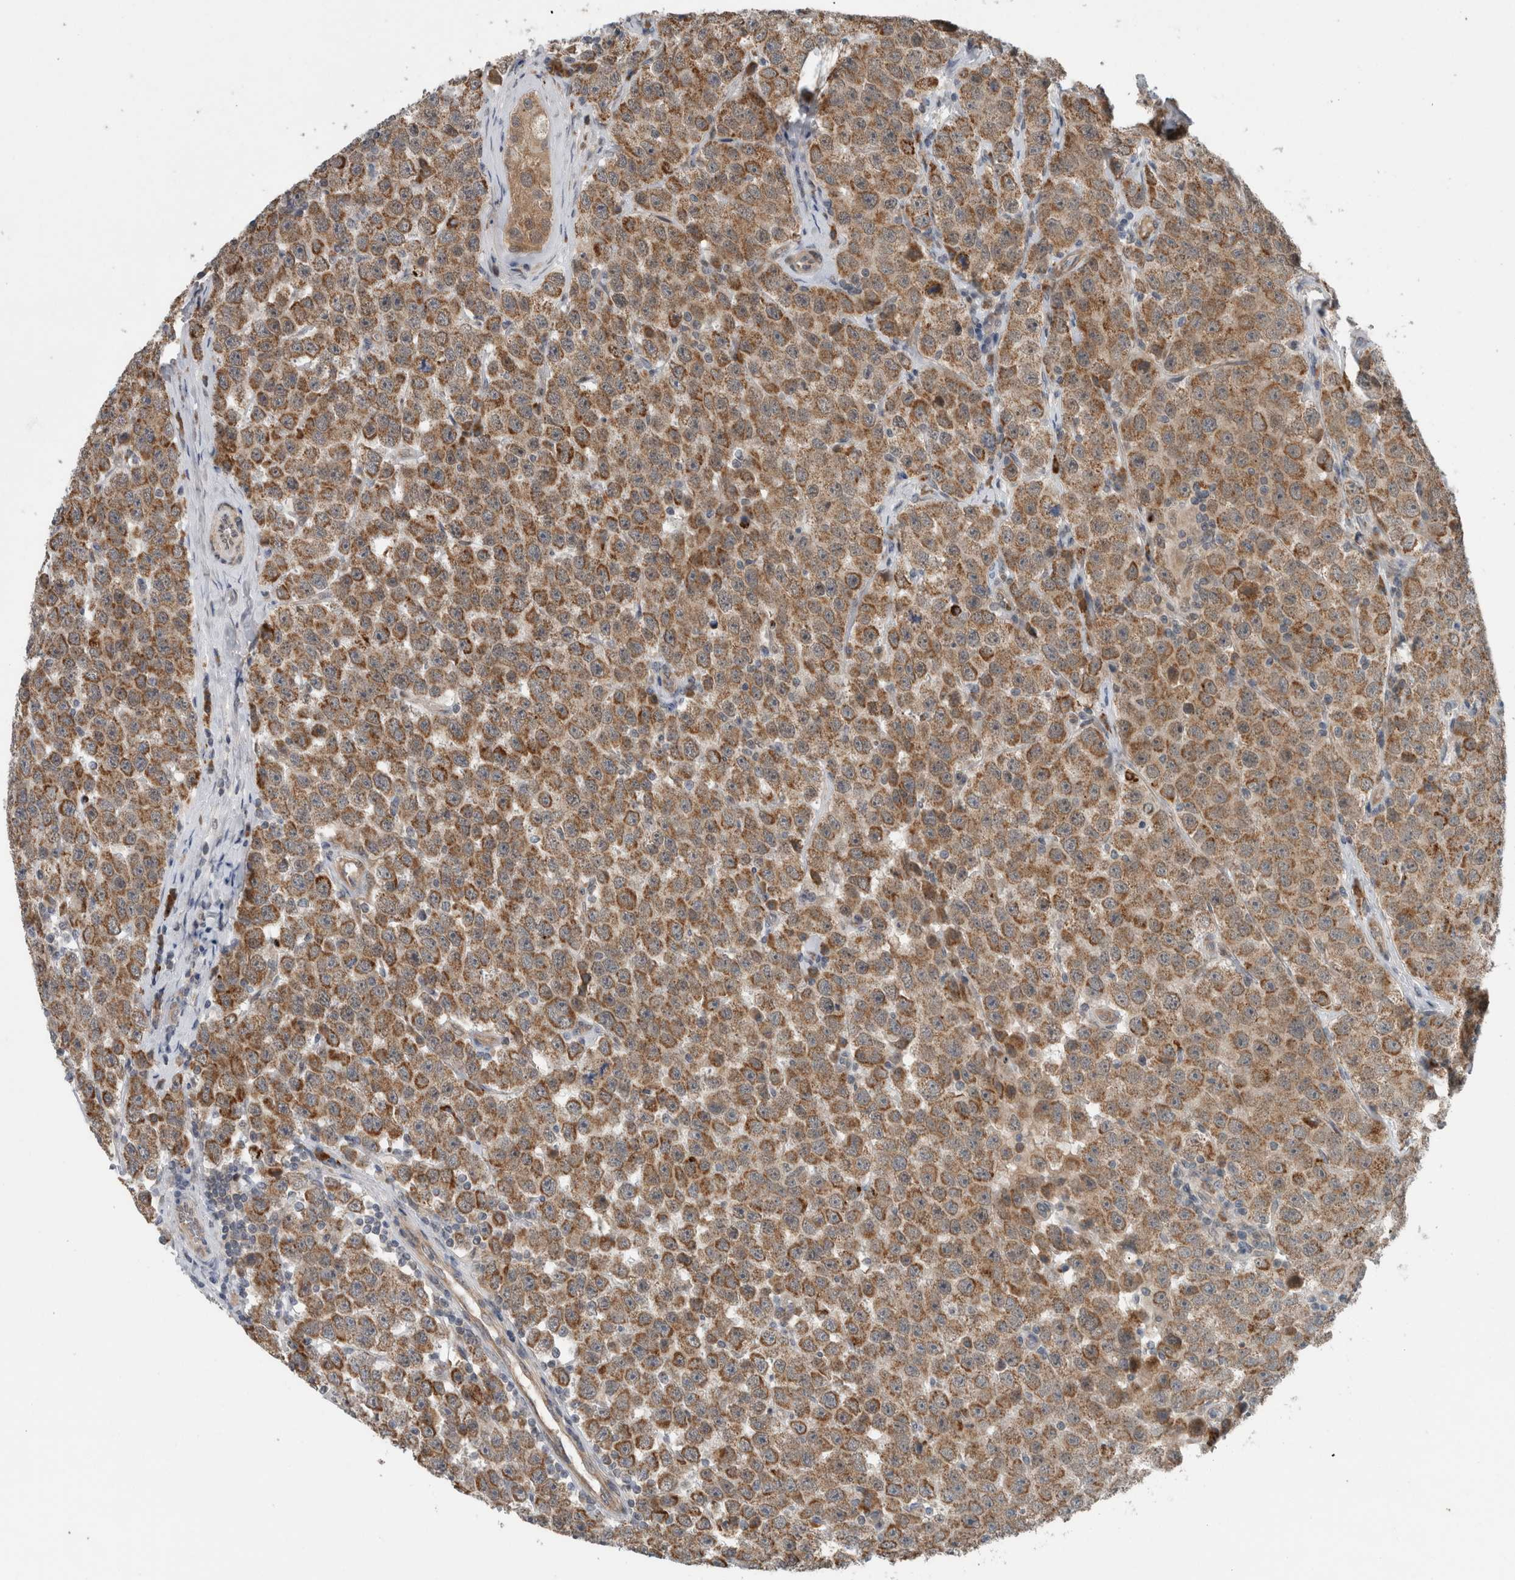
{"staining": {"intensity": "moderate", "quantity": ">75%", "location": "cytoplasmic/membranous"}, "tissue": "testis cancer", "cell_type": "Tumor cells", "image_type": "cancer", "snomed": [{"axis": "morphology", "description": "Seminoma, NOS"}, {"axis": "morphology", "description": "Carcinoma, Embryonal, NOS"}, {"axis": "topography", "description": "Testis"}], "caption": "Immunohistochemical staining of human testis cancer (embryonal carcinoma) reveals medium levels of moderate cytoplasmic/membranous positivity in approximately >75% of tumor cells. (Stains: DAB in brown, nuclei in blue, Microscopy: brightfield microscopy at high magnification).", "gene": "GBA2", "patient": {"sex": "male", "age": 28}}